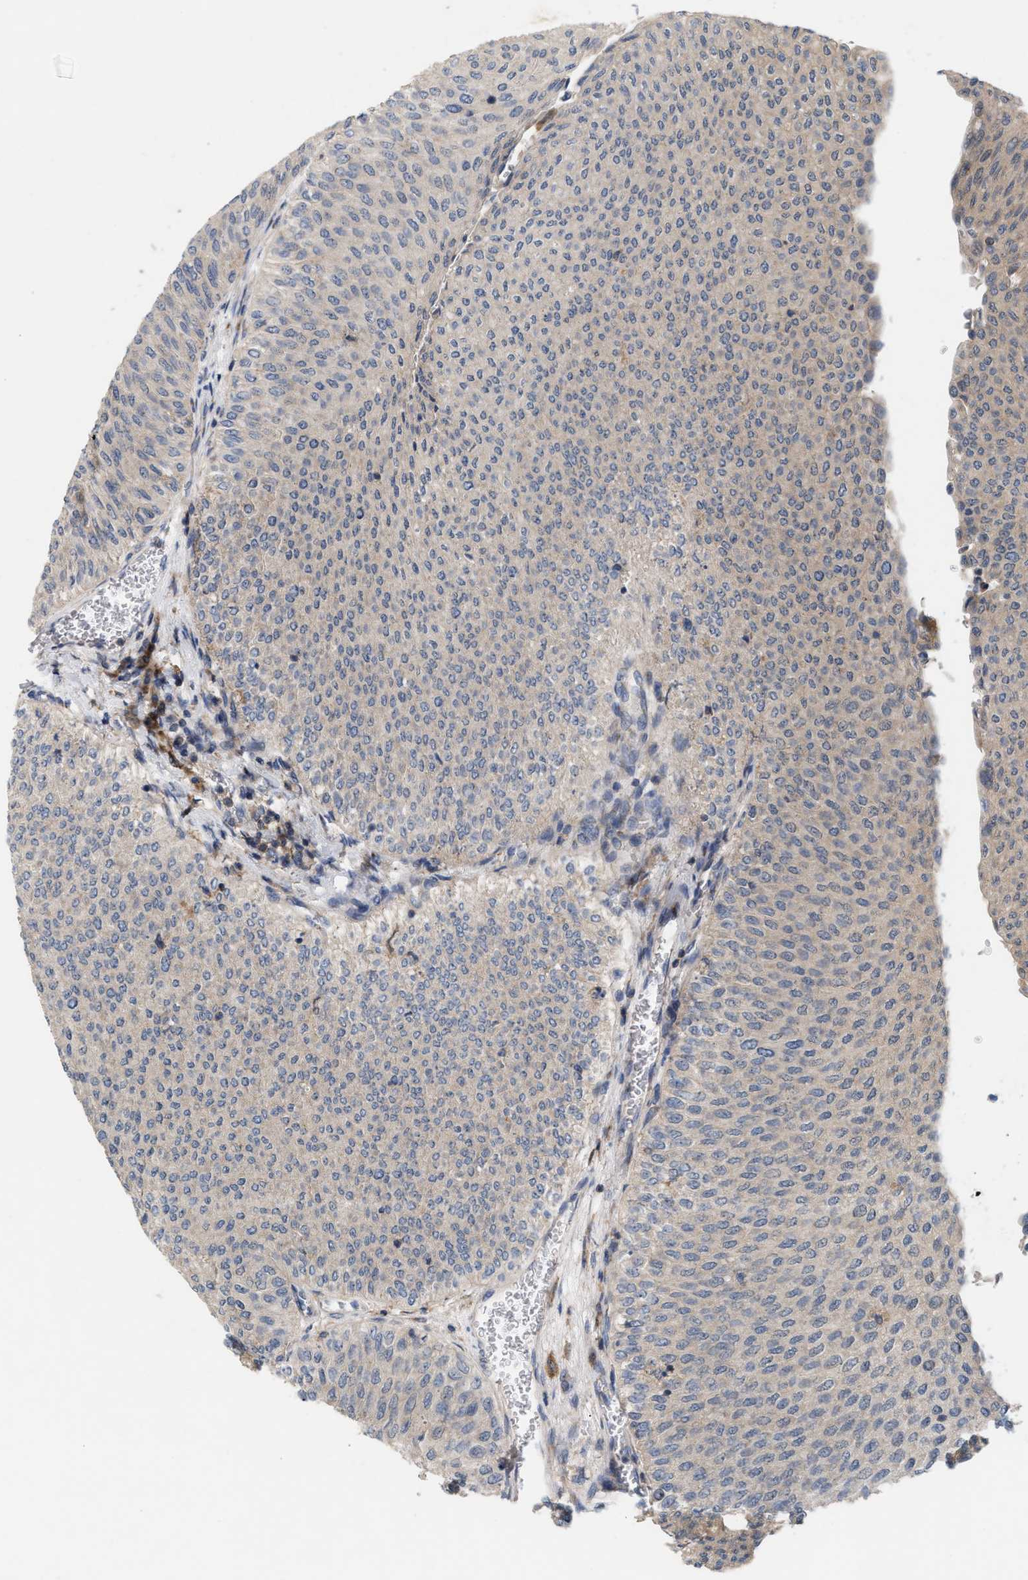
{"staining": {"intensity": "weak", "quantity": "25%-75%", "location": "cytoplasmic/membranous"}, "tissue": "urothelial cancer", "cell_type": "Tumor cells", "image_type": "cancer", "snomed": [{"axis": "morphology", "description": "Urothelial carcinoma, Low grade"}, {"axis": "topography", "description": "Urinary bladder"}], "caption": "Urothelial cancer stained with a protein marker displays weak staining in tumor cells.", "gene": "DBNL", "patient": {"sex": "male", "age": 78}}